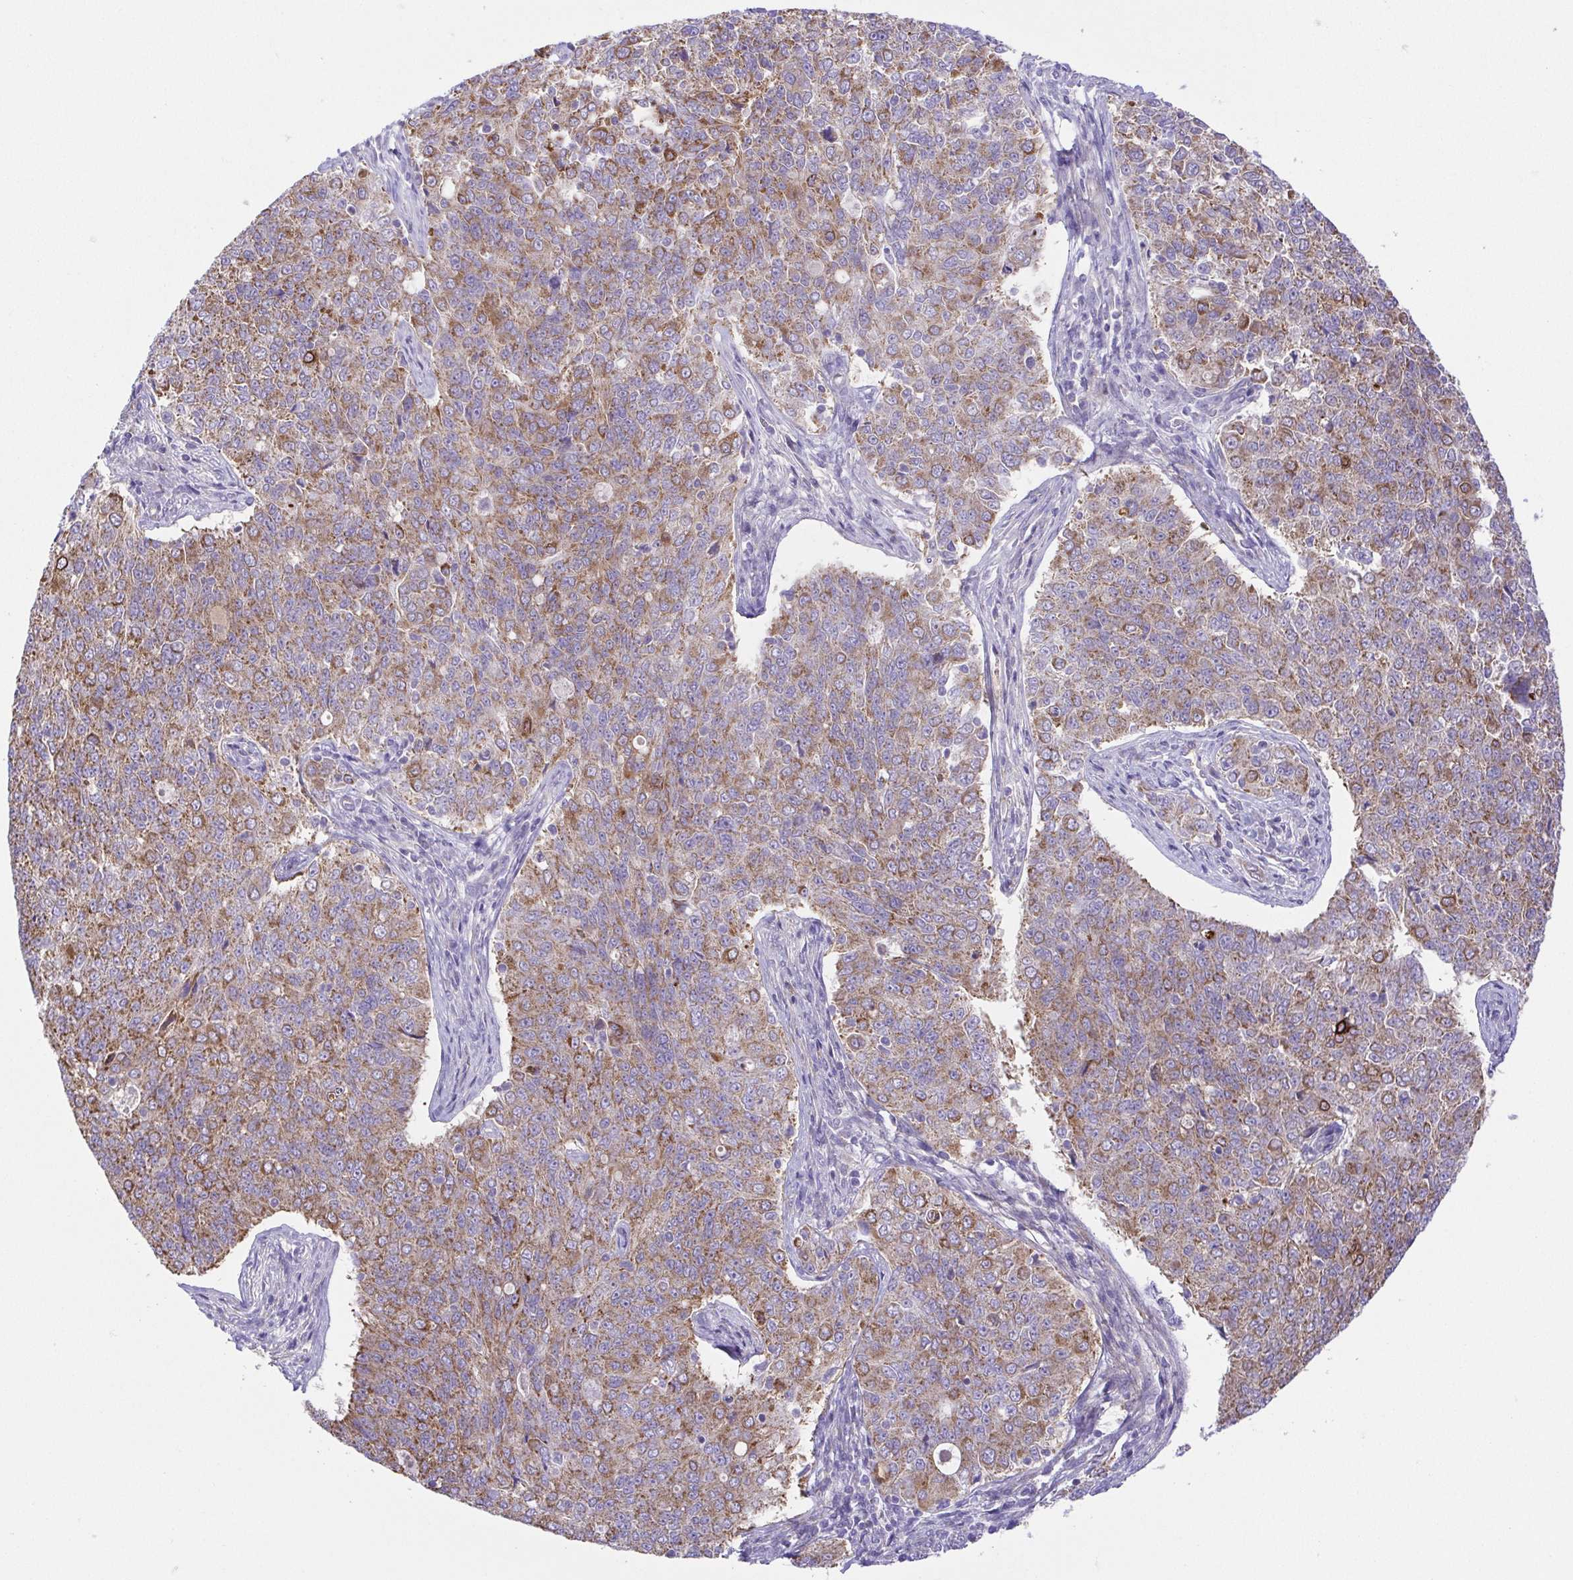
{"staining": {"intensity": "moderate", "quantity": ">75%", "location": "cytoplasmic/membranous"}, "tissue": "endometrial cancer", "cell_type": "Tumor cells", "image_type": "cancer", "snomed": [{"axis": "morphology", "description": "Adenocarcinoma, NOS"}, {"axis": "topography", "description": "Endometrium"}], "caption": "A histopathology image of human endometrial cancer stained for a protein displays moderate cytoplasmic/membranous brown staining in tumor cells.", "gene": "SLC13A1", "patient": {"sex": "female", "age": 43}}